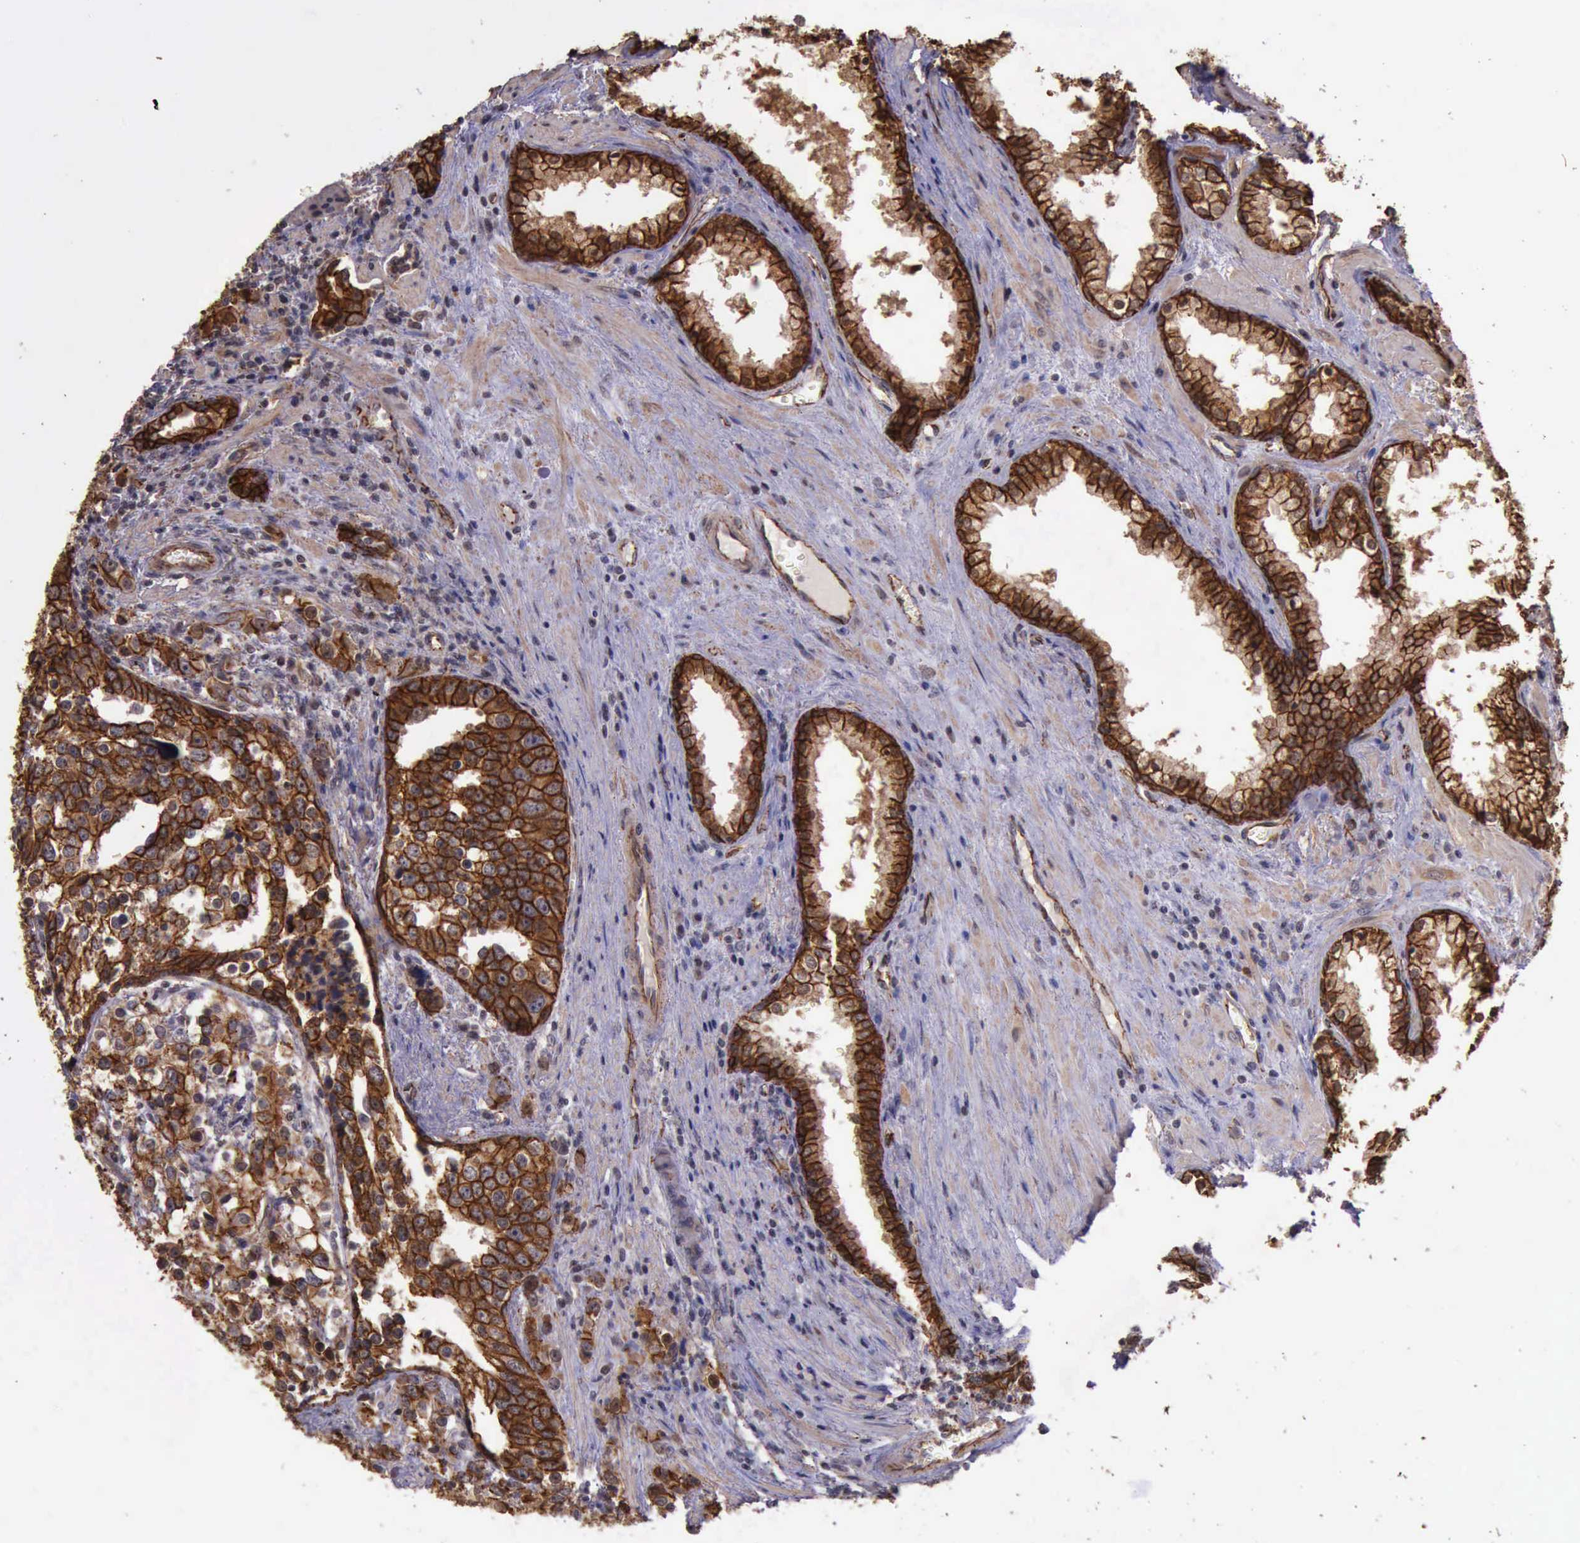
{"staining": {"intensity": "strong", "quantity": ">75%", "location": "cytoplasmic/membranous"}, "tissue": "prostate cancer", "cell_type": "Tumor cells", "image_type": "cancer", "snomed": [{"axis": "morphology", "description": "Adenocarcinoma, High grade"}, {"axis": "topography", "description": "Prostate"}], "caption": "Prostate cancer stained with DAB immunohistochemistry reveals high levels of strong cytoplasmic/membranous expression in about >75% of tumor cells.", "gene": "CTNNB1", "patient": {"sex": "male", "age": 71}}